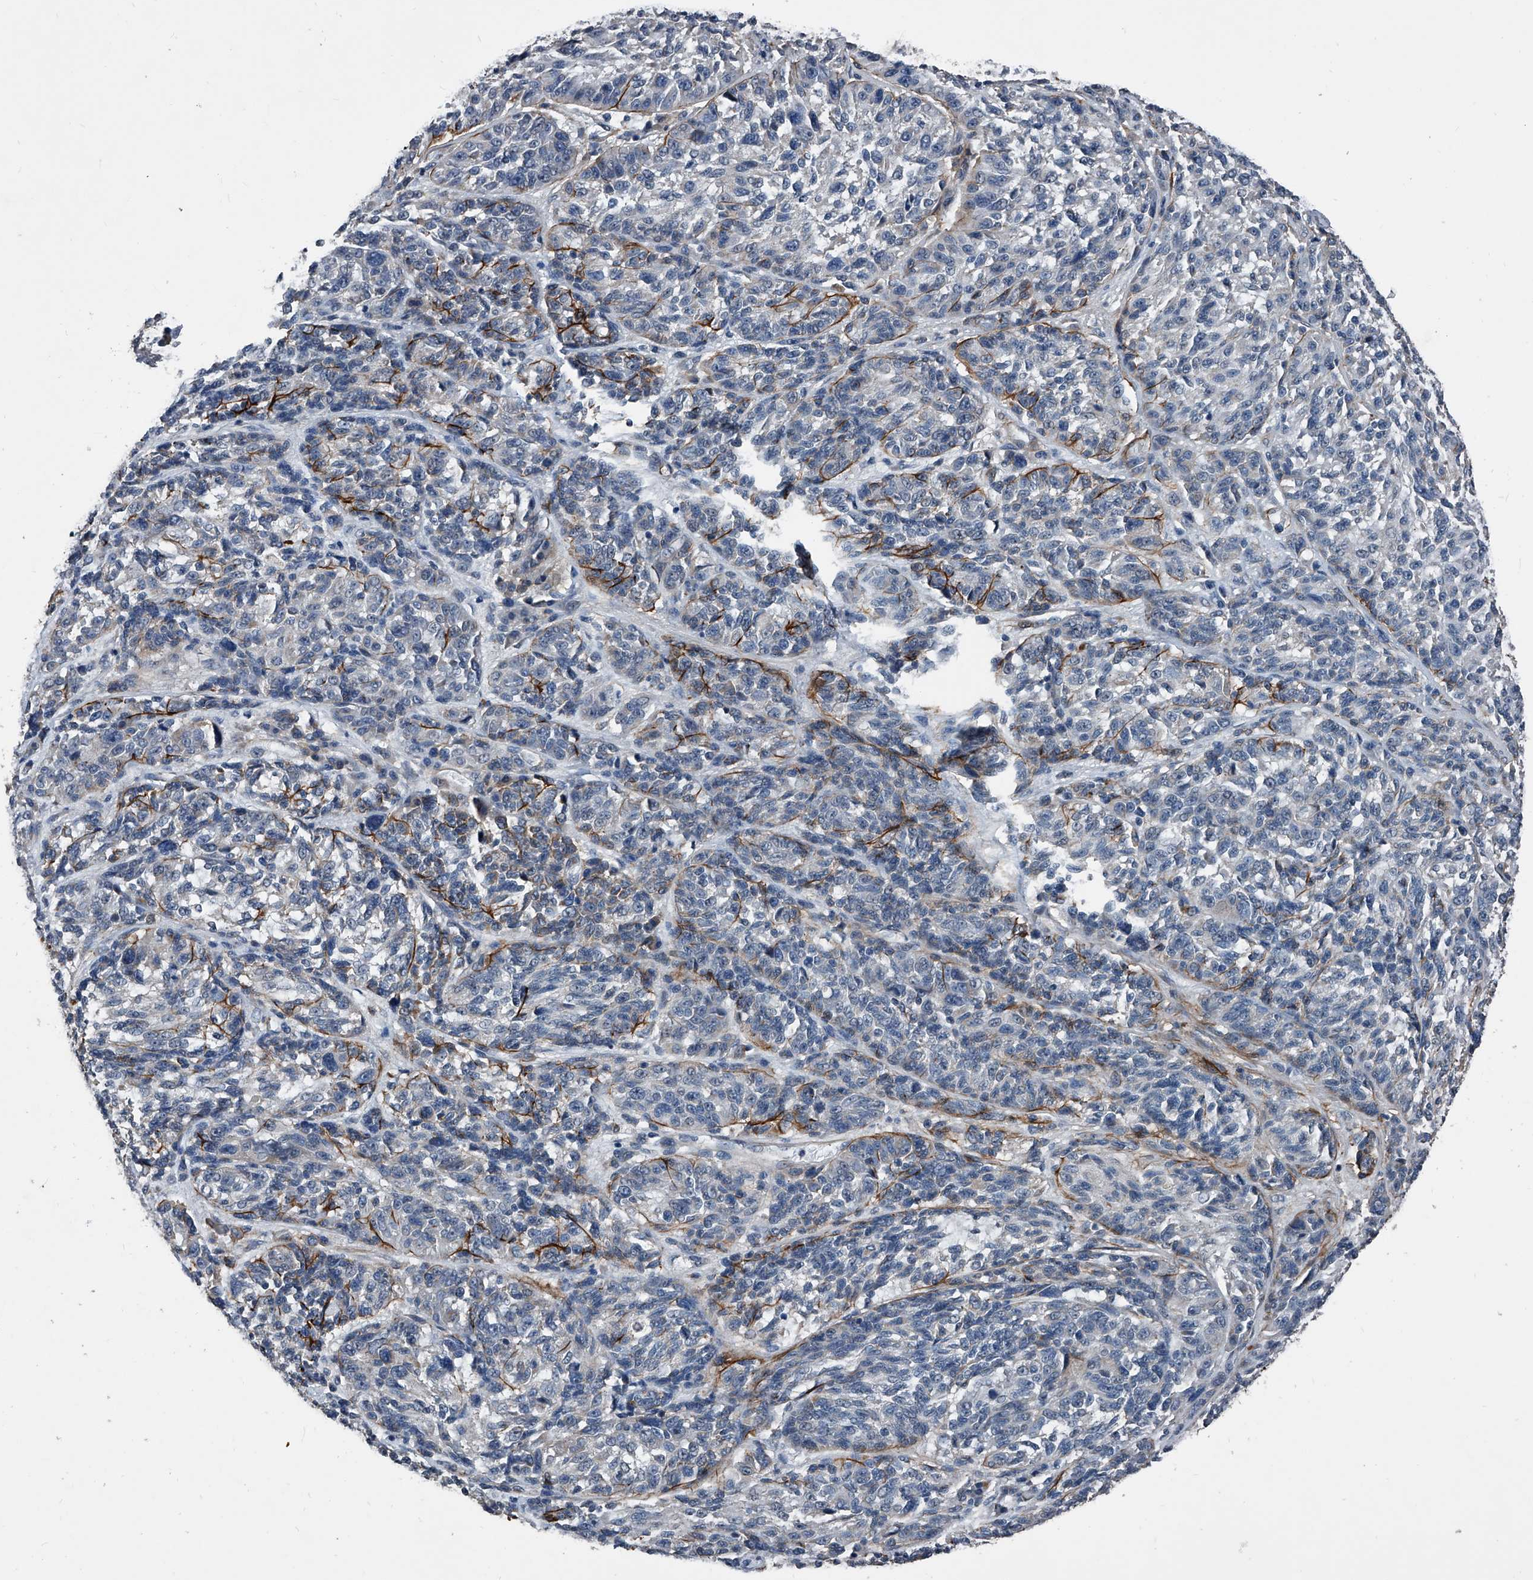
{"staining": {"intensity": "negative", "quantity": "none", "location": "none"}, "tissue": "melanoma", "cell_type": "Tumor cells", "image_type": "cancer", "snomed": [{"axis": "morphology", "description": "Malignant melanoma, NOS"}, {"axis": "topography", "description": "Skin"}], "caption": "This histopathology image is of malignant melanoma stained with immunohistochemistry (IHC) to label a protein in brown with the nuclei are counter-stained blue. There is no expression in tumor cells.", "gene": "PHACTR1", "patient": {"sex": "male", "age": 53}}